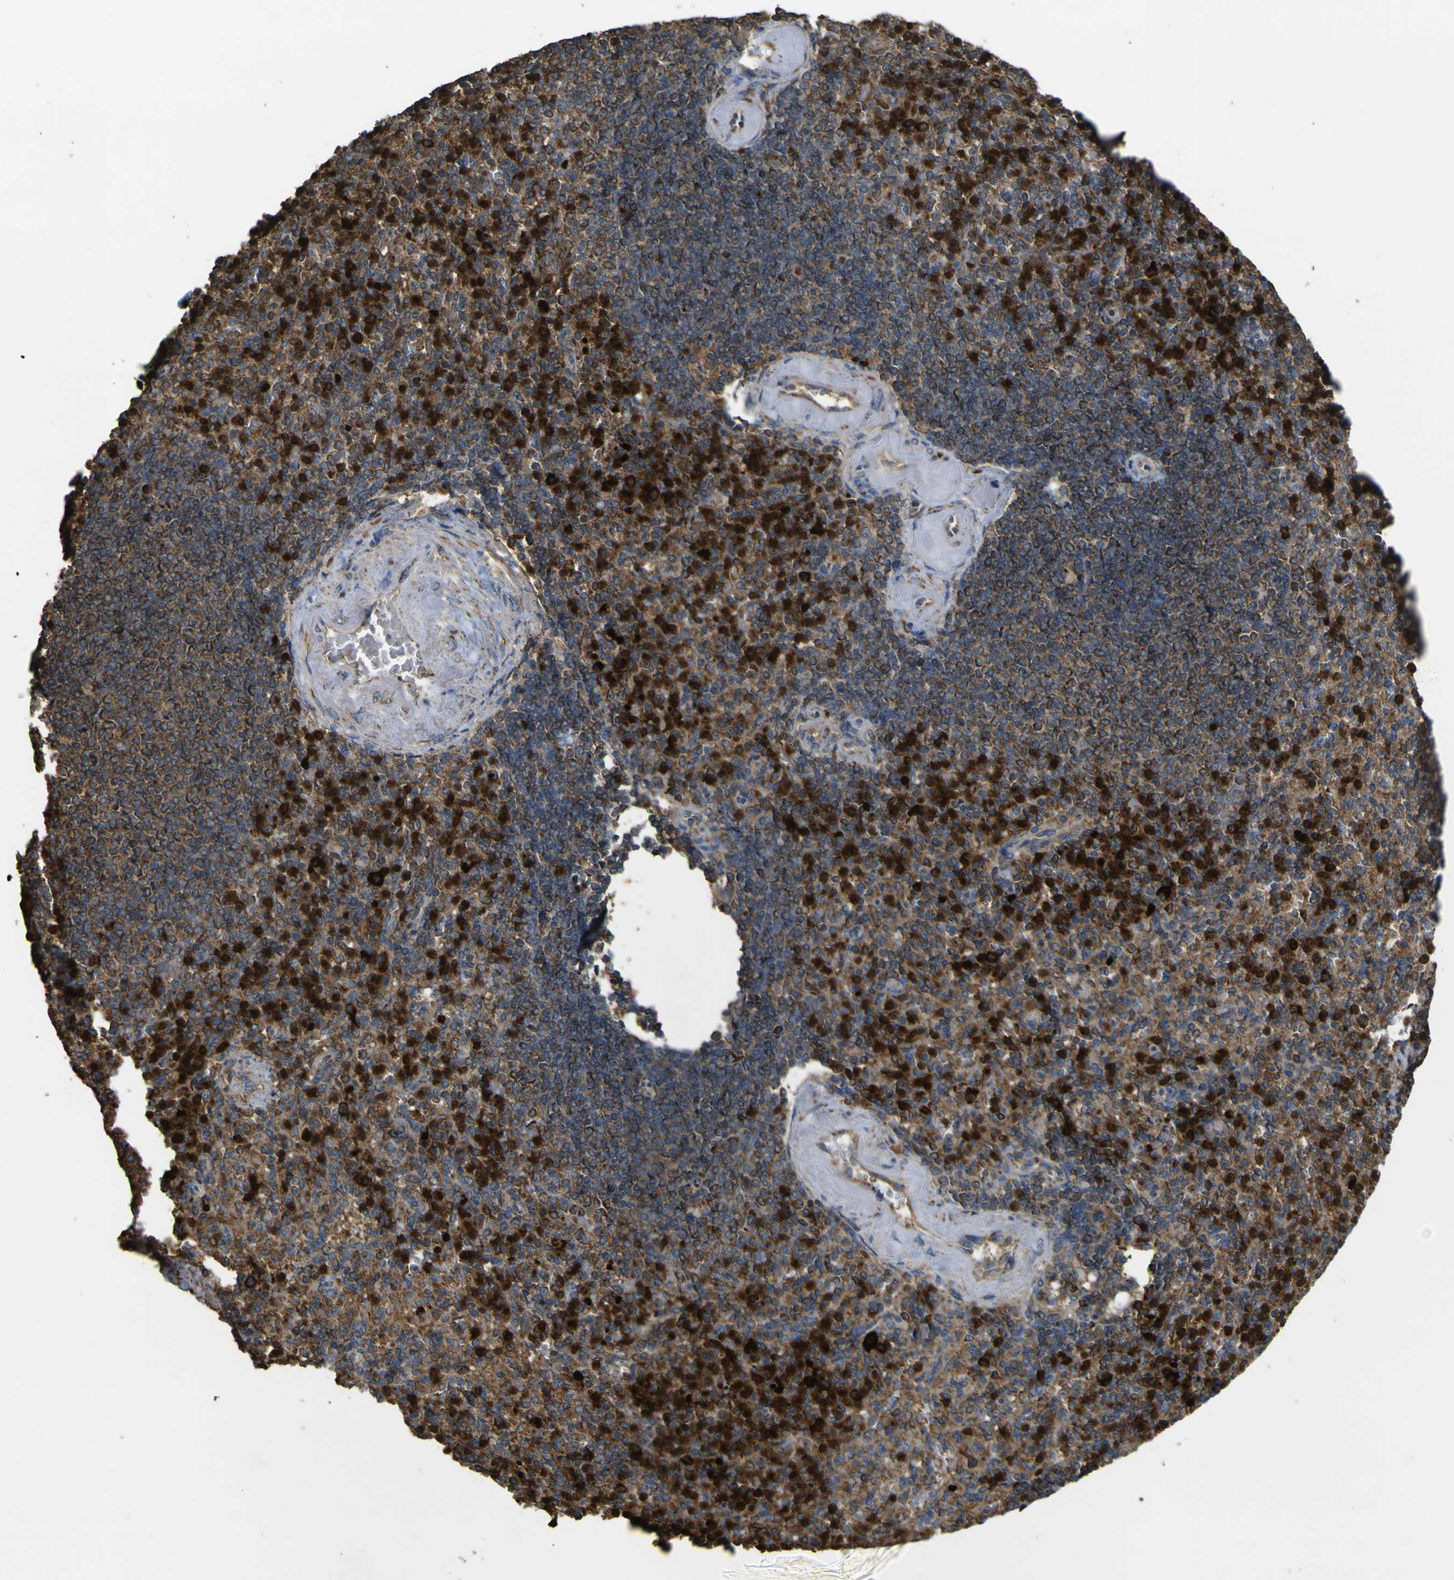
{"staining": {"intensity": "strong", "quantity": "25%-75%", "location": "cytoplasmic/membranous"}, "tissue": "spleen", "cell_type": "Cells in red pulp", "image_type": "normal", "snomed": [{"axis": "morphology", "description": "Normal tissue, NOS"}, {"axis": "topography", "description": "Spleen"}], "caption": "The image displays staining of normal spleen, revealing strong cytoplasmic/membranous protein staining (brown color) within cells in red pulp.", "gene": "ACSL3", "patient": {"sex": "female", "age": 74}}